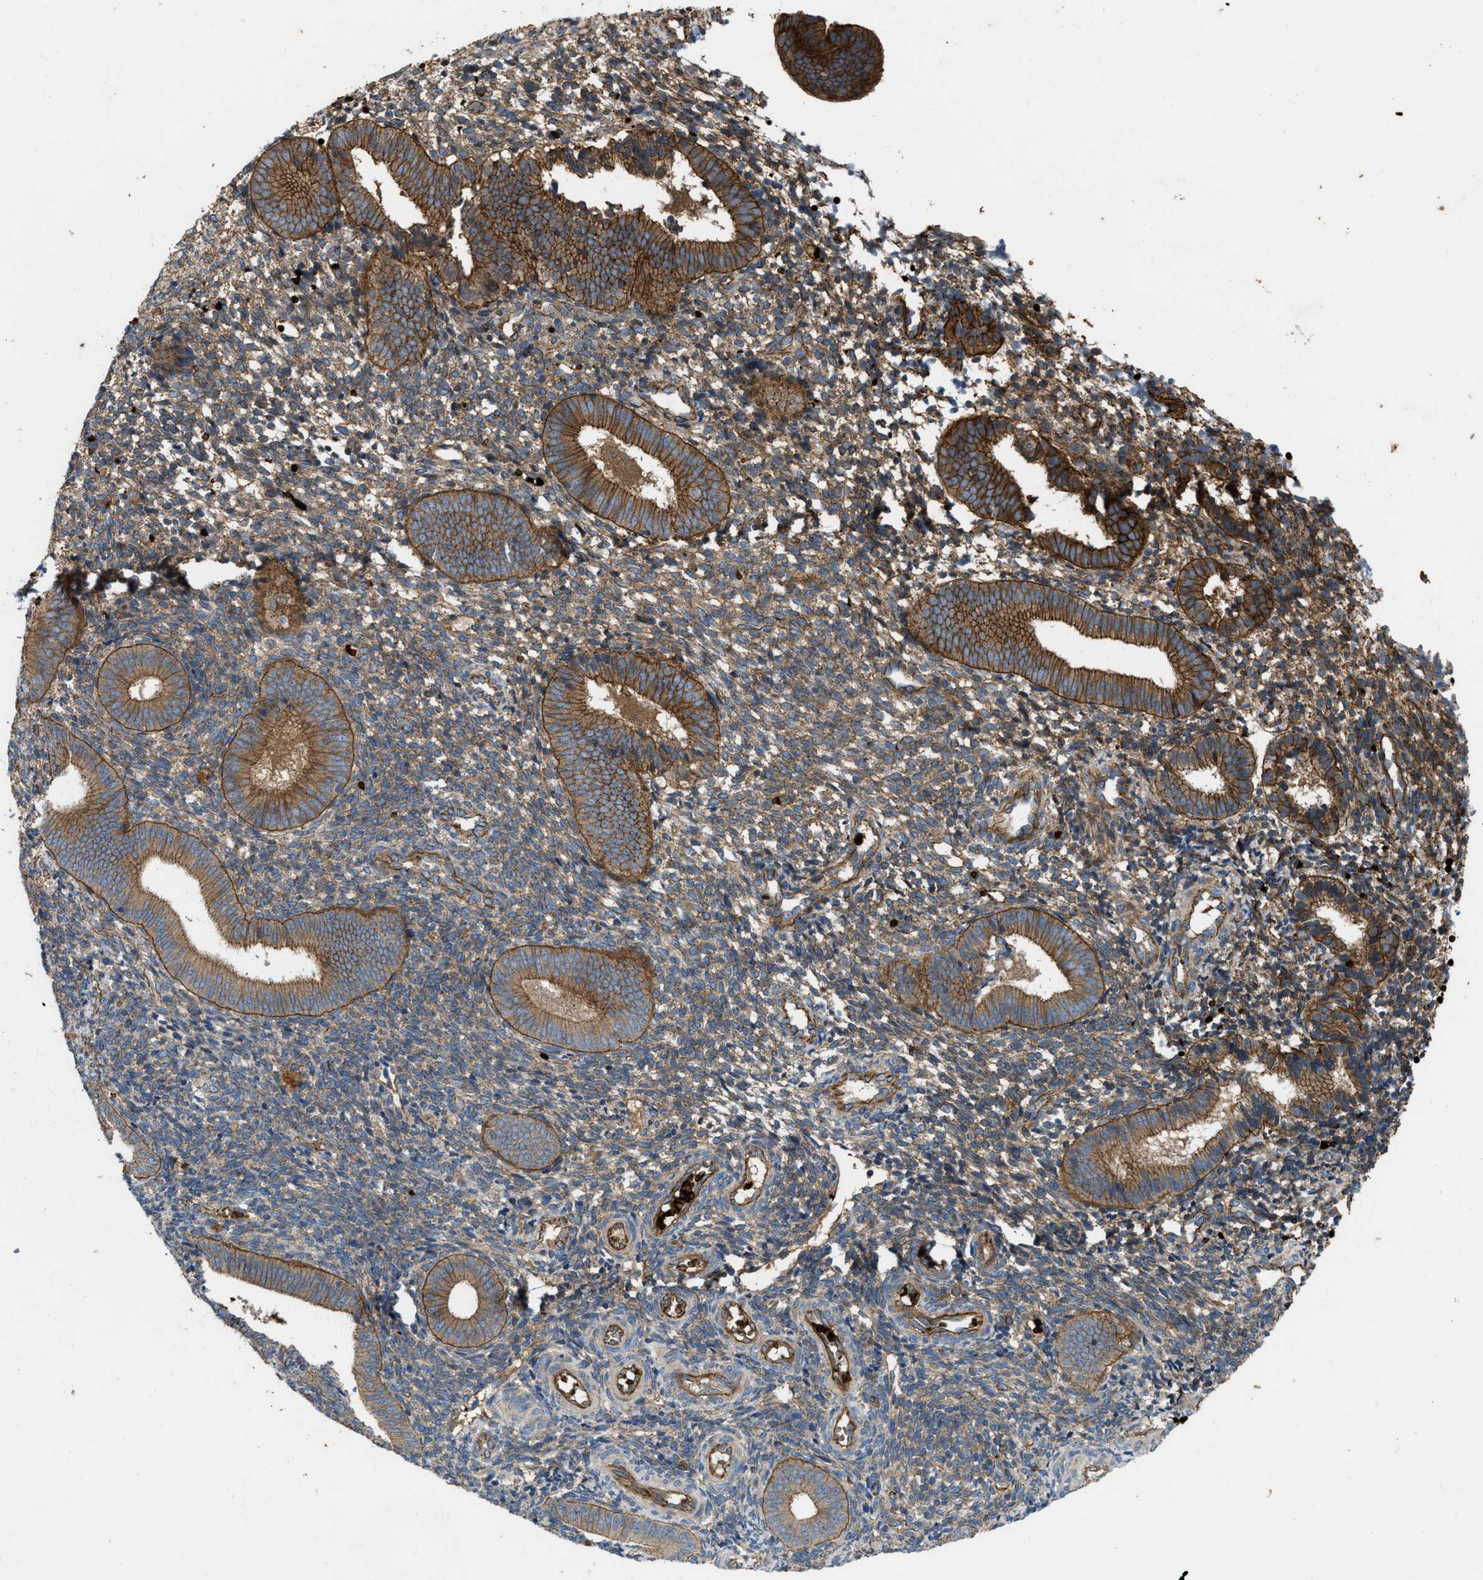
{"staining": {"intensity": "moderate", "quantity": "25%-75%", "location": "cytoplasmic/membranous"}, "tissue": "endometrium", "cell_type": "Cells in endometrial stroma", "image_type": "normal", "snomed": [{"axis": "morphology", "description": "Normal tissue, NOS"}, {"axis": "topography", "description": "Uterus"}, {"axis": "topography", "description": "Endometrium"}], "caption": "Approximately 25%-75% of cells in endometrial stroma in unremarkable human endometrium exhibit moderate cytoplasmic/membranous protein expression as visualized by brown immunohistochemical staining.", "gene": "ERC1", "patient": {"sex": "female", "age": 33}}